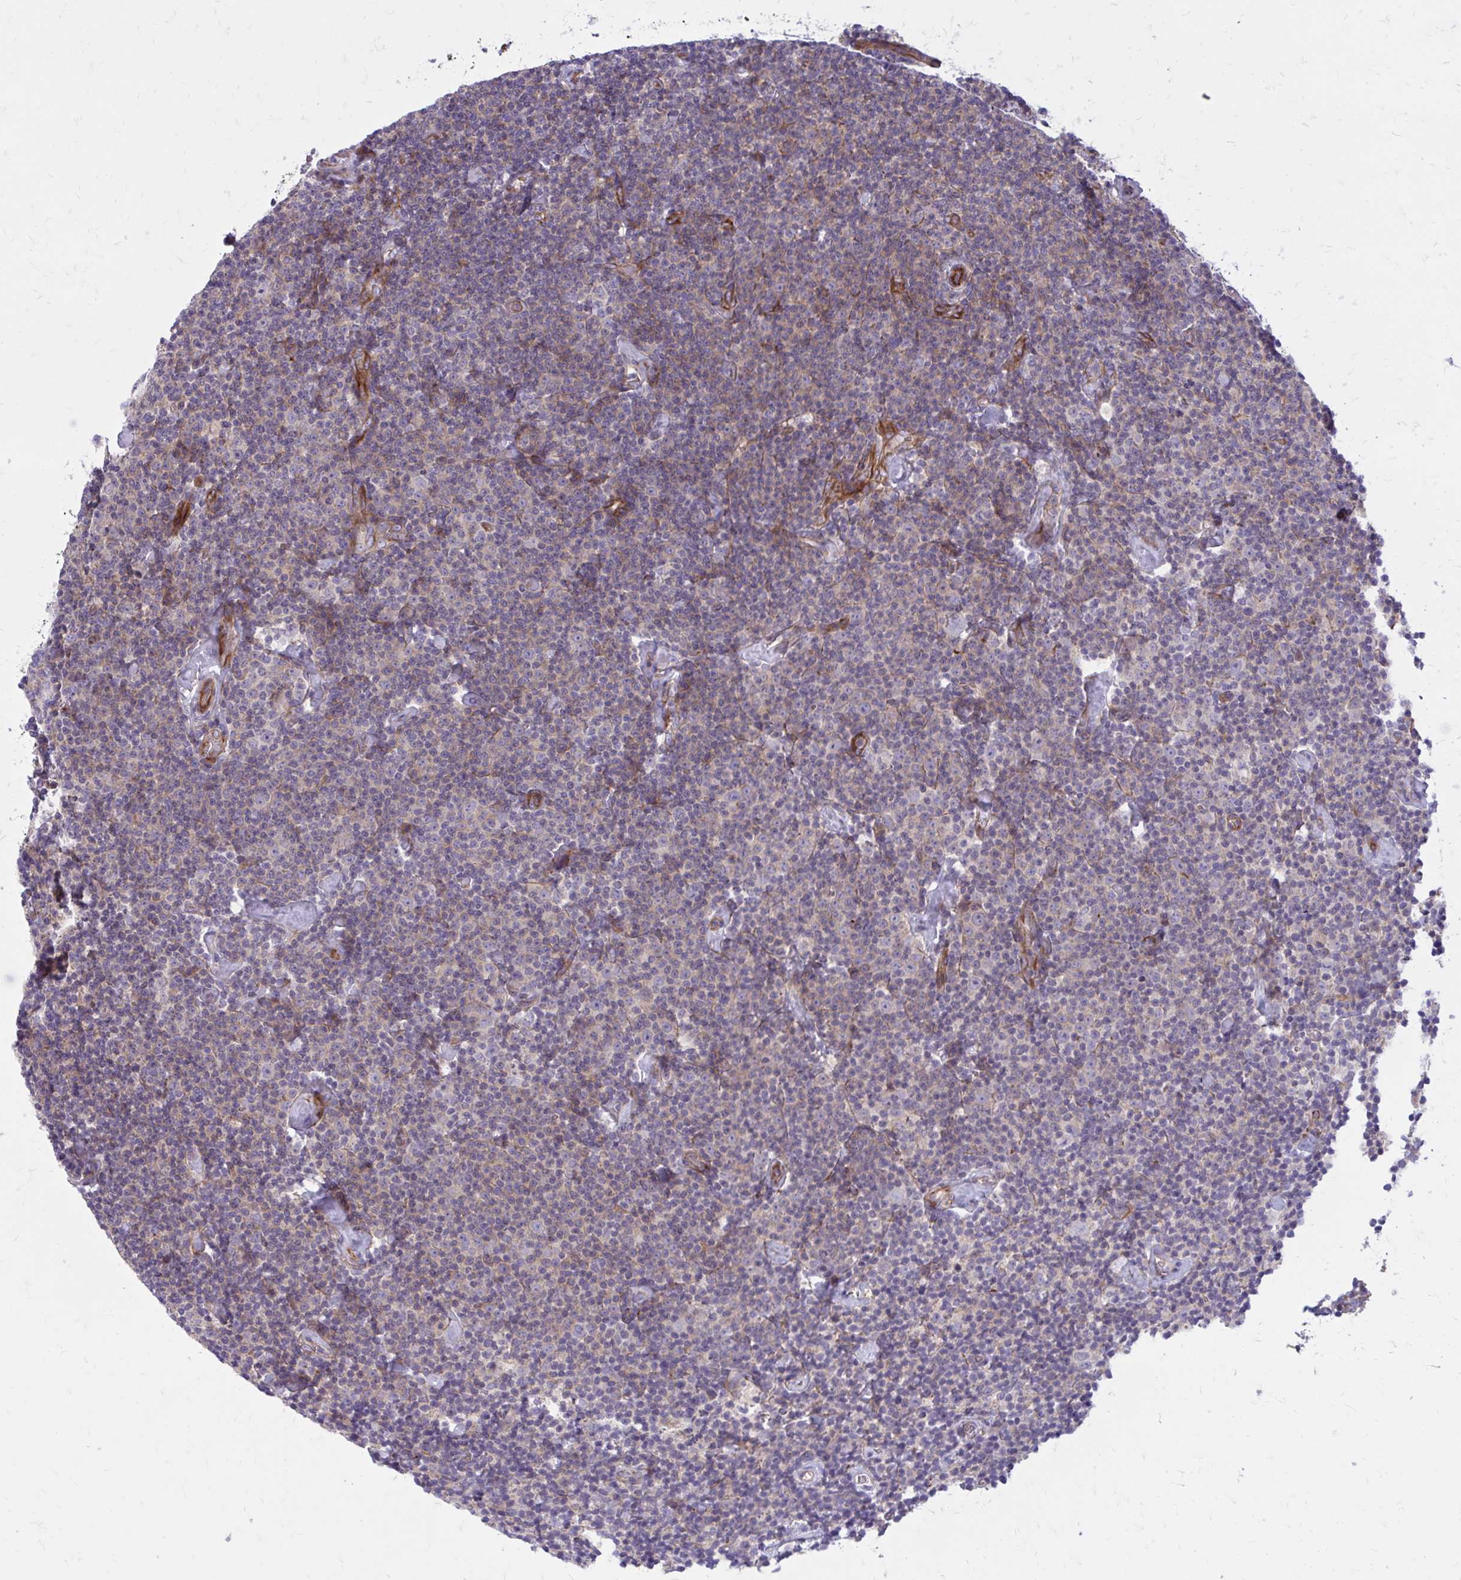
{"staining": {"intensity": "weak", "quantity": "<25%", "location": "cytoplasmic/membranous"}, "tissue": "lymphoma", "cell_type": "Tumor cells", "image_type": "cancer", "snomed": [{"axis": "morphology", "description": "Malignant lymphoma, non-Hodgkin's type, Low grade"}, {"axis": "topography", "description": "Lymph node"}], "caption": "IHC of lymphoma reveals no staining in tumor cells.", "gene": "FAP", "patient": {"sex": "male", "age": 81}}